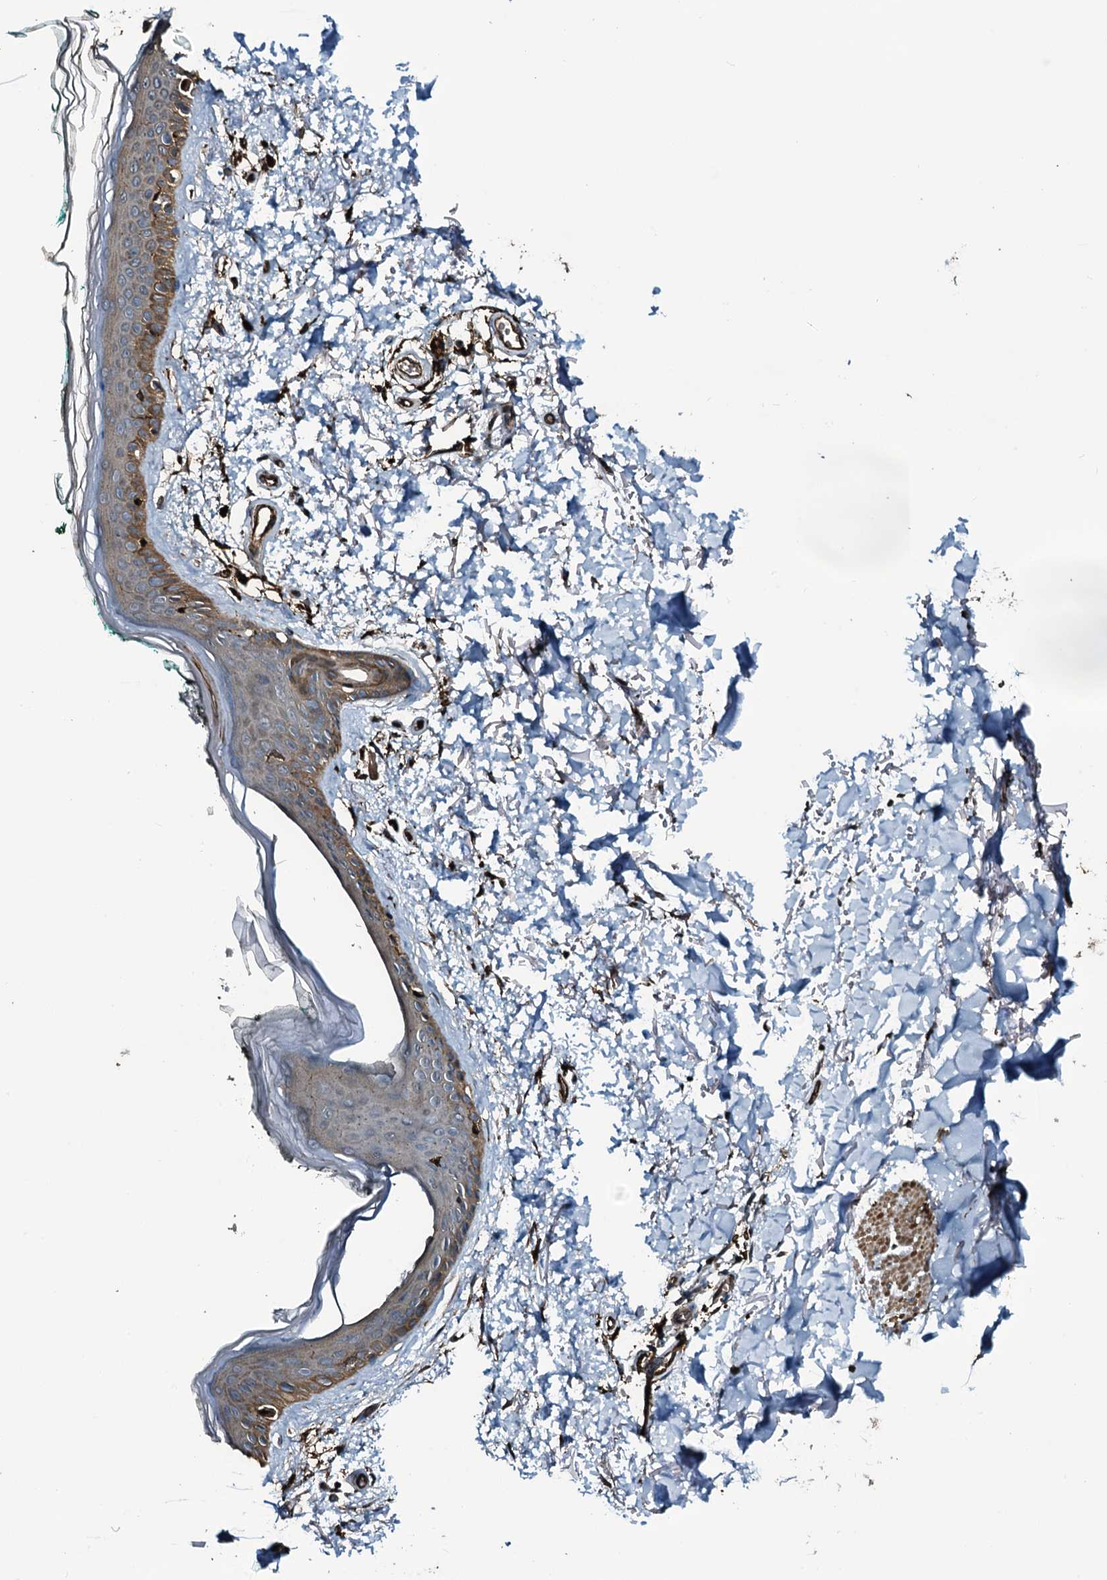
{"staining": {"intensity": "strong", "quantity": ">75%", "location": "cytoplasmic/membranous"}, "tissue": "skin", "cell_type": "Fibroblasts", "image_type": "normal", "snomed": [{"axis": "morphology", "description": "Normal tissue, NOS"}, {"axis": "topography", "description": "Skin"}], "caption": "Skin stained with a brown dye demonstrates strong cytoplasmic/membranous positive expression in about >75% of fibroblasts.", "gene": "TPGS2", "patient": {"sex": "male", "age": 62}}